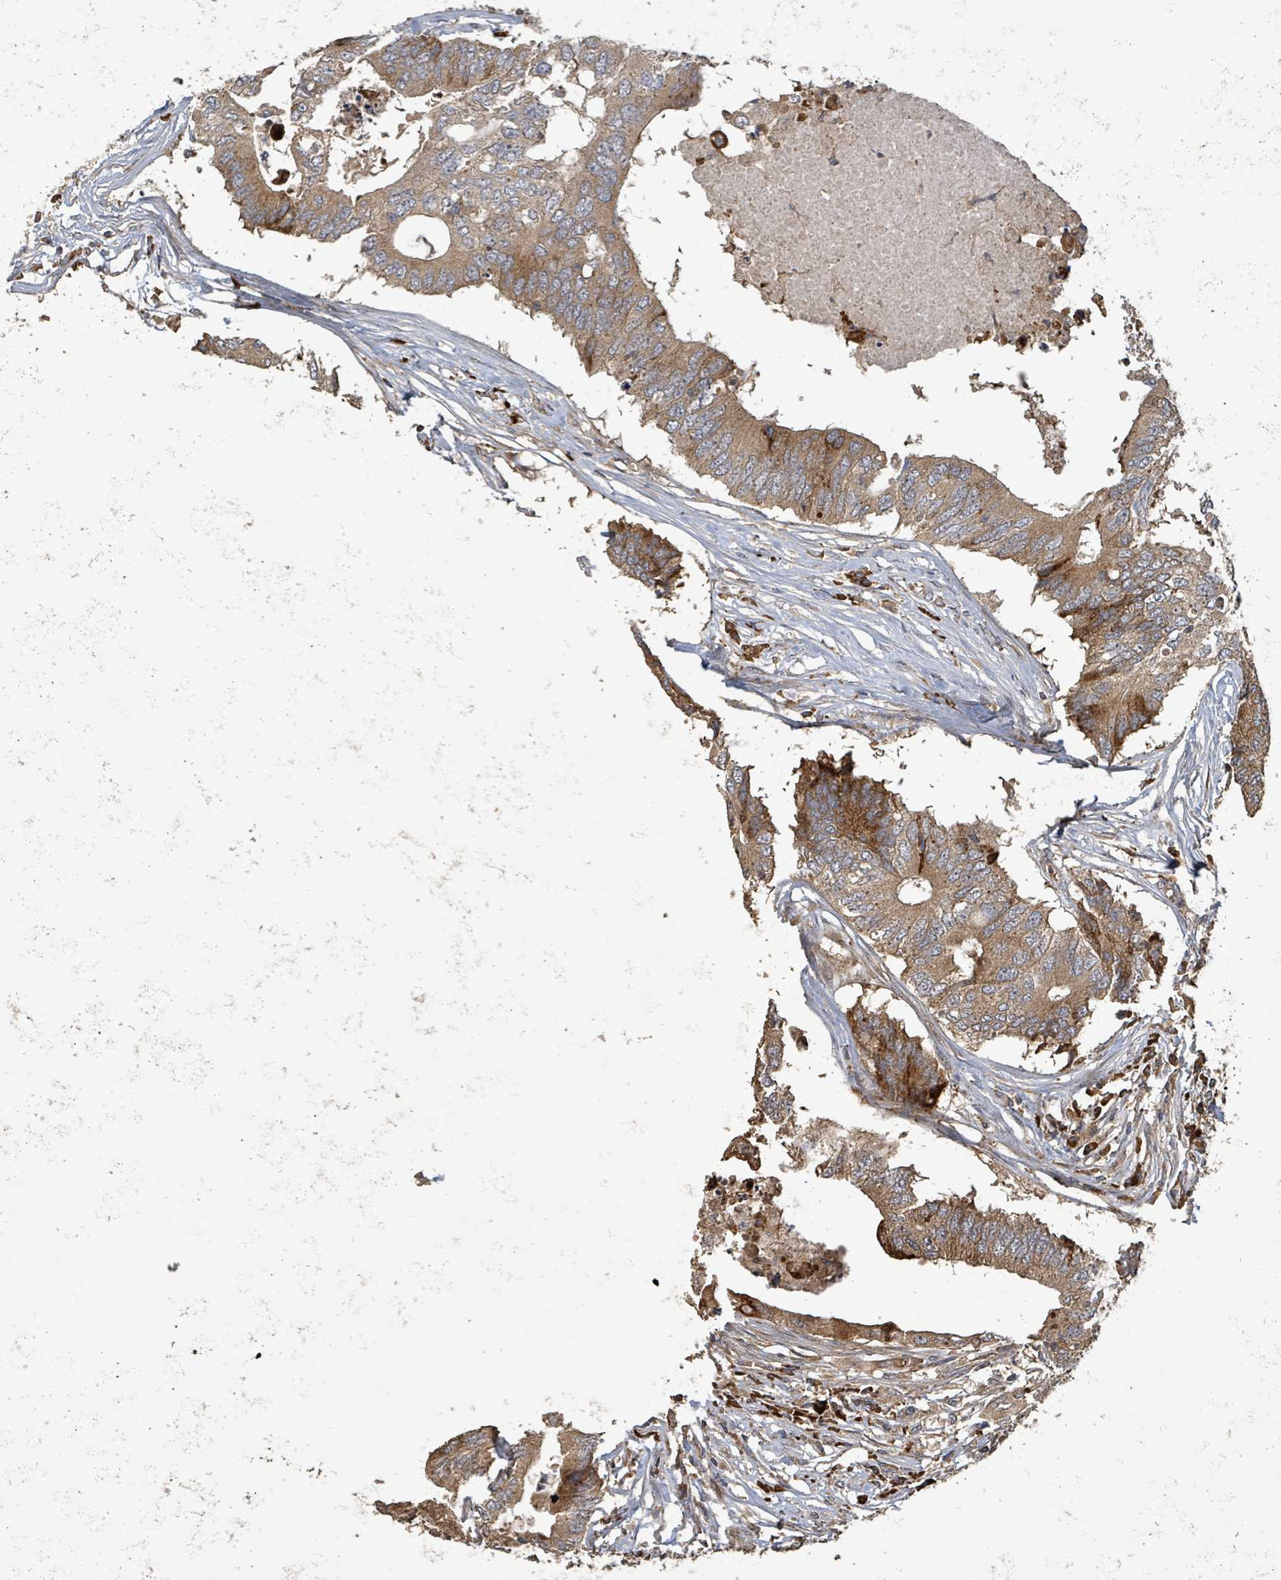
{"staining": {"intensity": "moderate", "quantity": ">75%", "location": "cytoplasmic/membranous"}, "tissue": "colorectal cancer", "cell_type": "Tumor cells", "image_type": "cancer", "snomed": [{"axis": "morphology", "description": "Adenocarcinoma, NOS"}, {"axis": "topography", "description": "Colon"}], "caption": "This image shows colorectal cancer (adenocarcinoma) stained with immunohistochemistry to label a protein in brown. The cytoplasmic/membranous of tumor cells show moderate positivity for the protein. Nuclei are counter-stained blue.", "gene": "STARD4", "patient": {"sex": "male", "age": 71}}